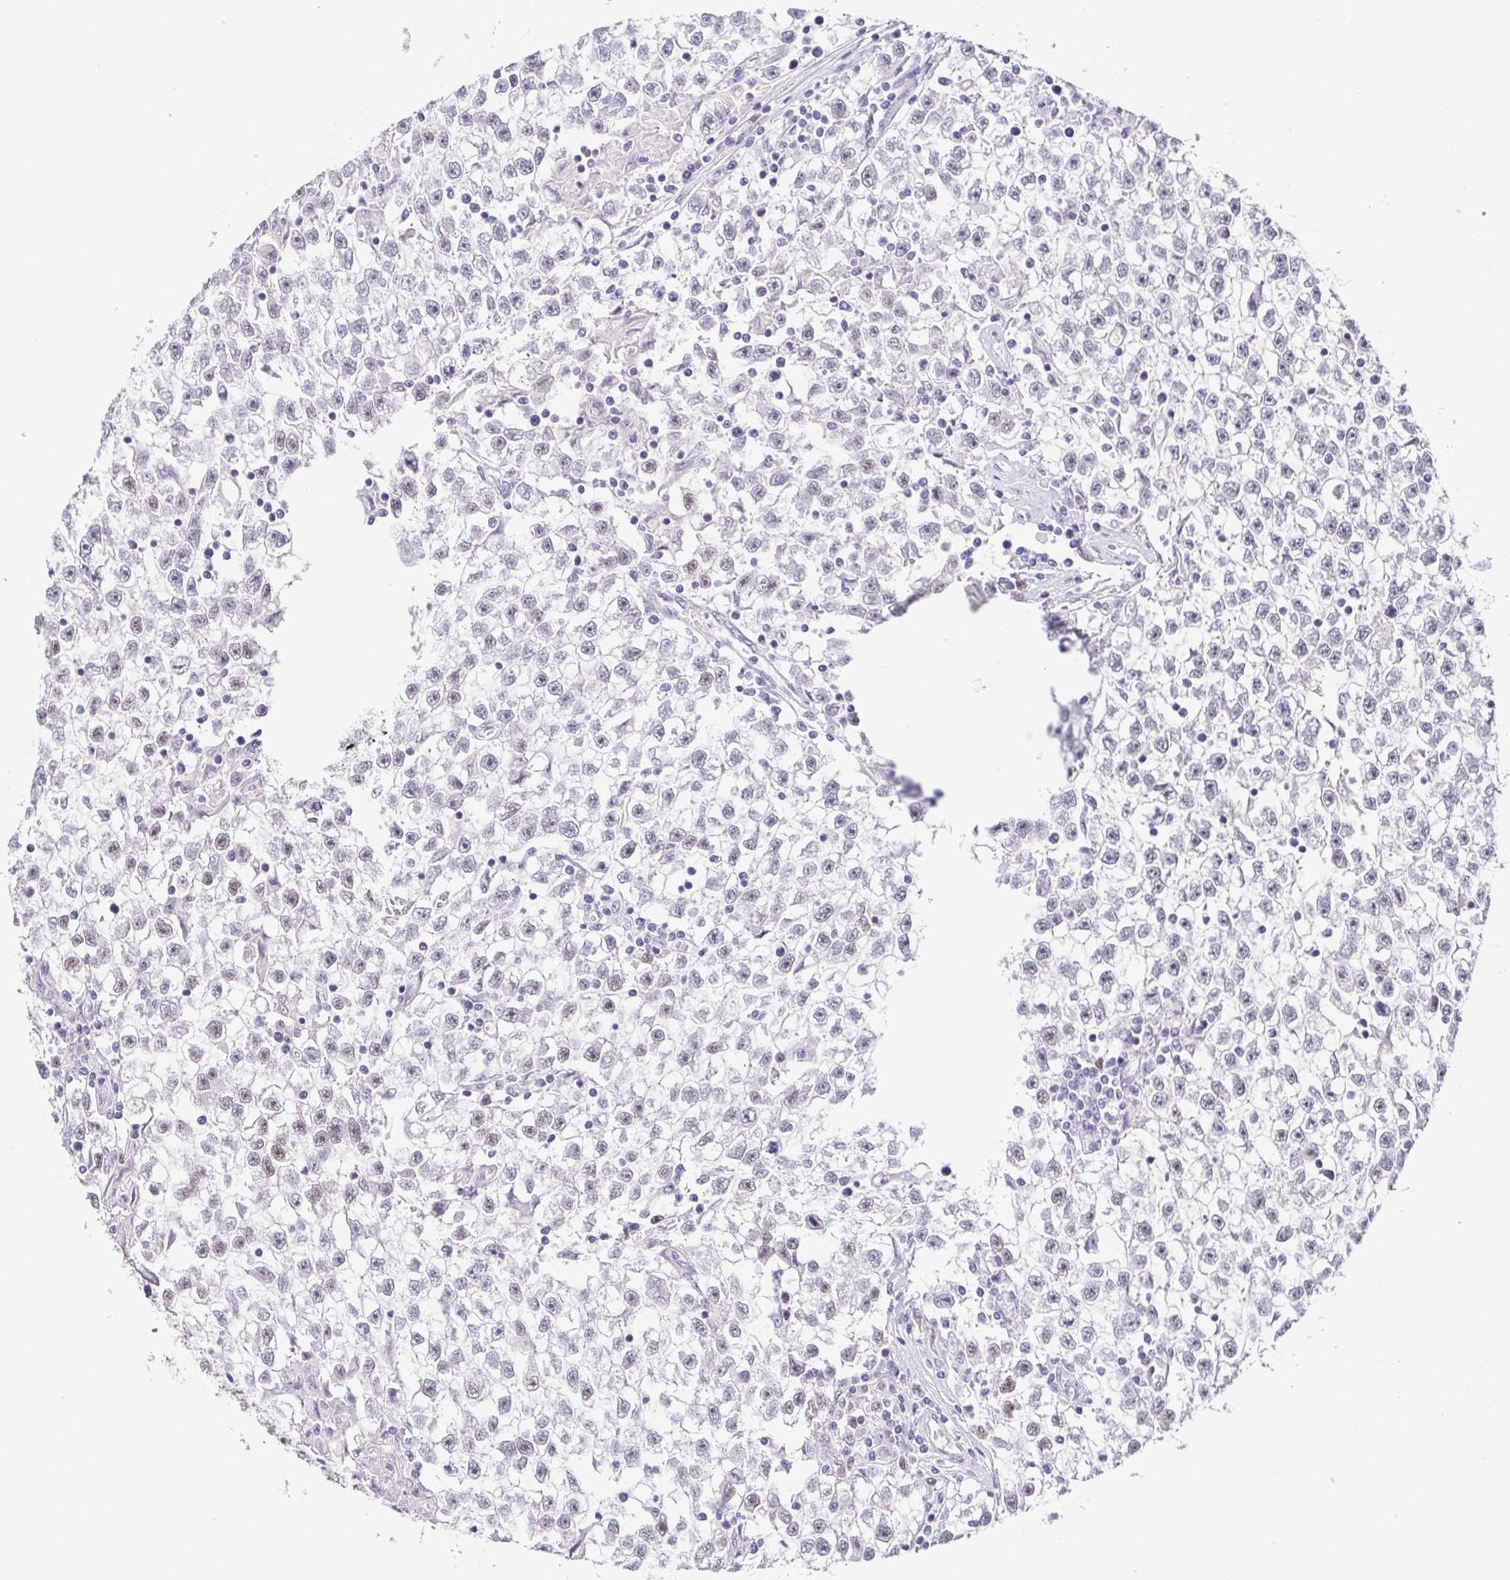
{"staining": {"intensity": "negative", "quantity": "none", "location": "none"}, "tissue": "testis cancer", "cell_type": "Tumor cells", "image_type": "cancer", "snomed": [{"axis": "morphology", "description": "Seminoma, NOS"}, {"axis": "topography", "description": "Testis"}], "caption": "Tumor cells show no significant expression in testis cancer.", "gene": "TCF3", "patient": {"sex": "male", "age": 31}}